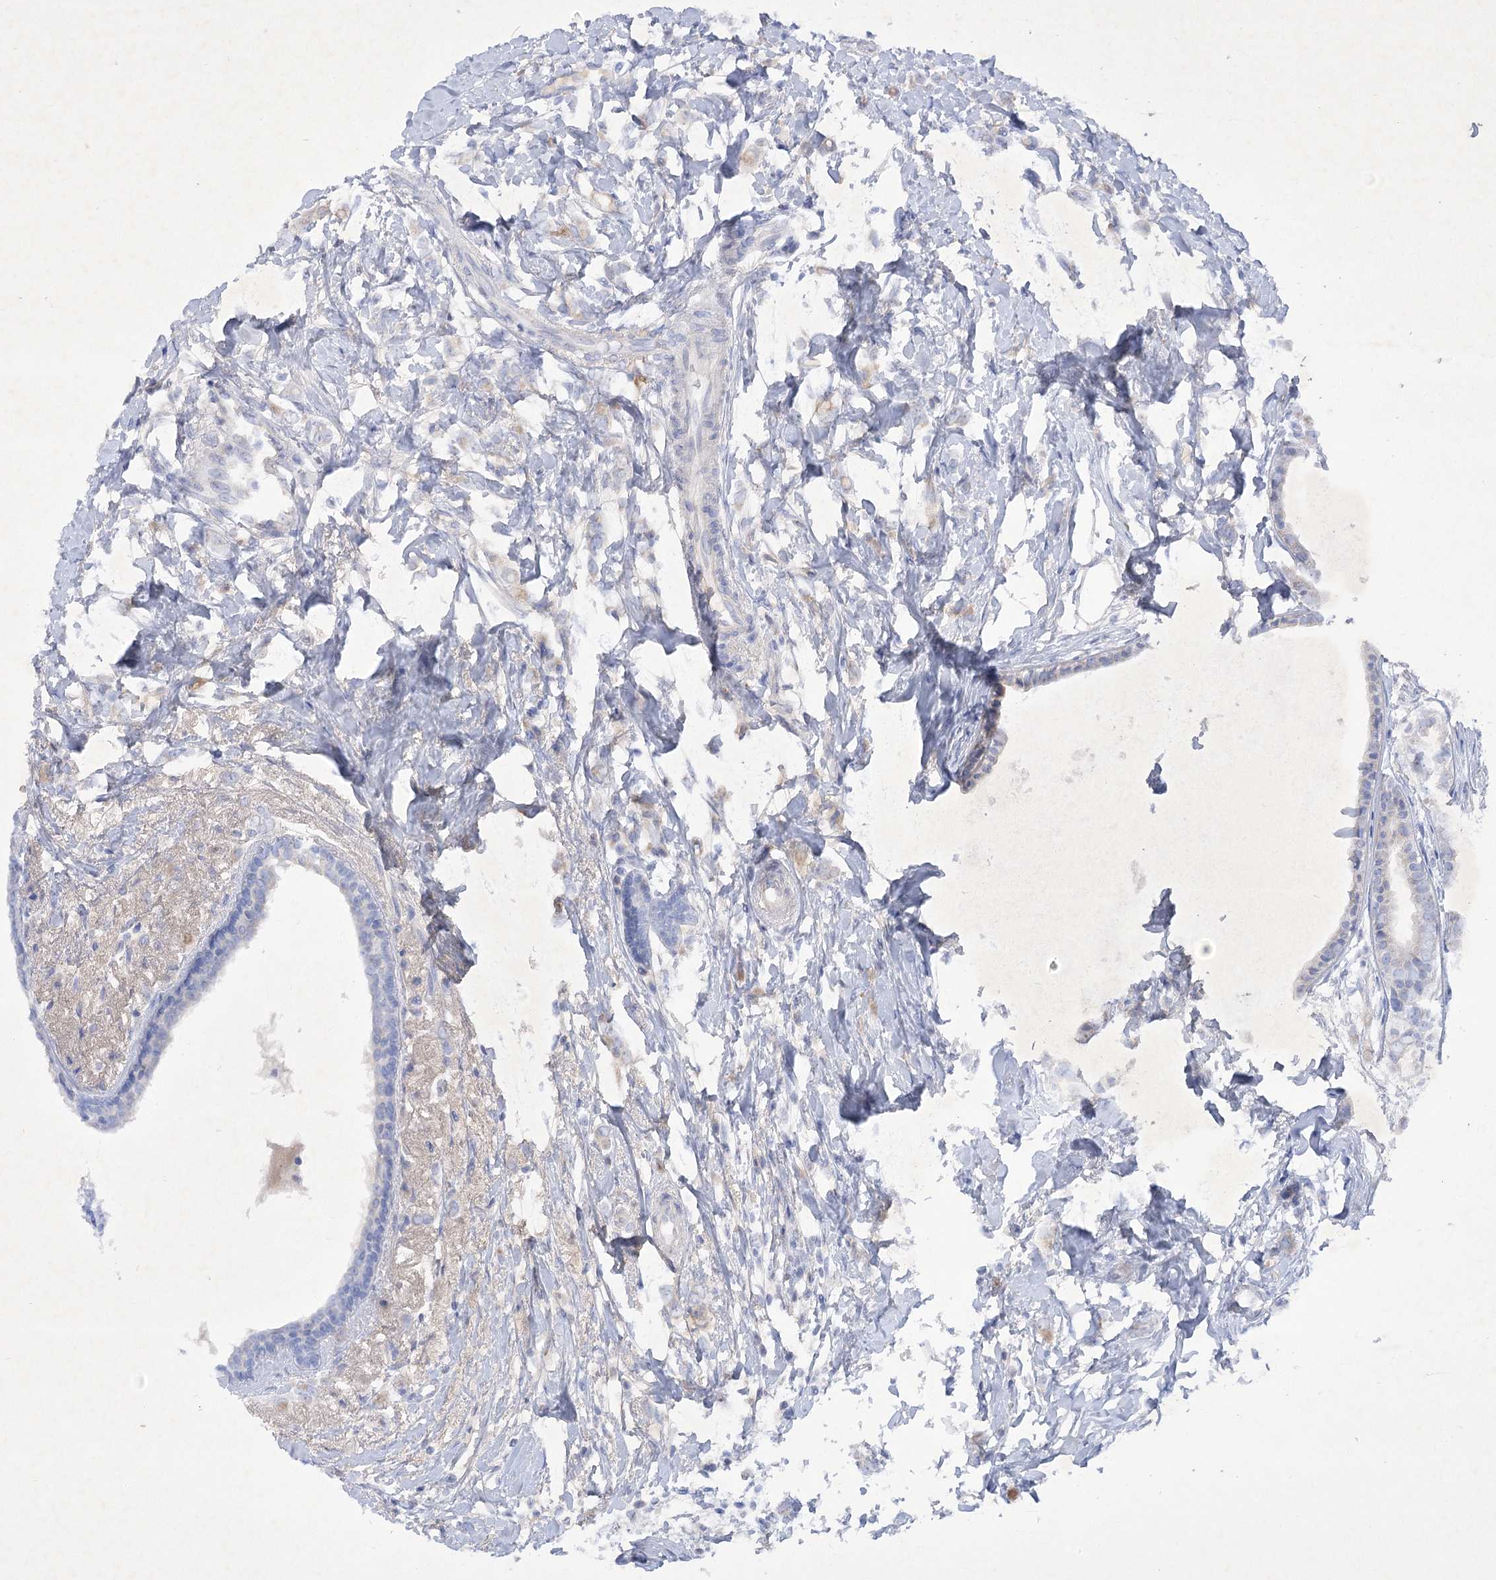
{"staining": {"intensity": "negative", "quantity": "none", "location": "none"}, "tissue": "breast cancer", "cell_type": "Tumor cells", "image_type": "cancer", "snomed": [{"axis": "morphology", "description": "Normal tissue, NOS"}, {"axis": "morphology", "description": "Lobular carcinoma"}, {"axis": "topography", "description": "Breast"}], "caption": "The image demonstrates no staining of tumor cells in breast cancer. Nuclei are stained in blue.", "gene": "GBF1", "patient": {"sex": "female", "age": 47}}